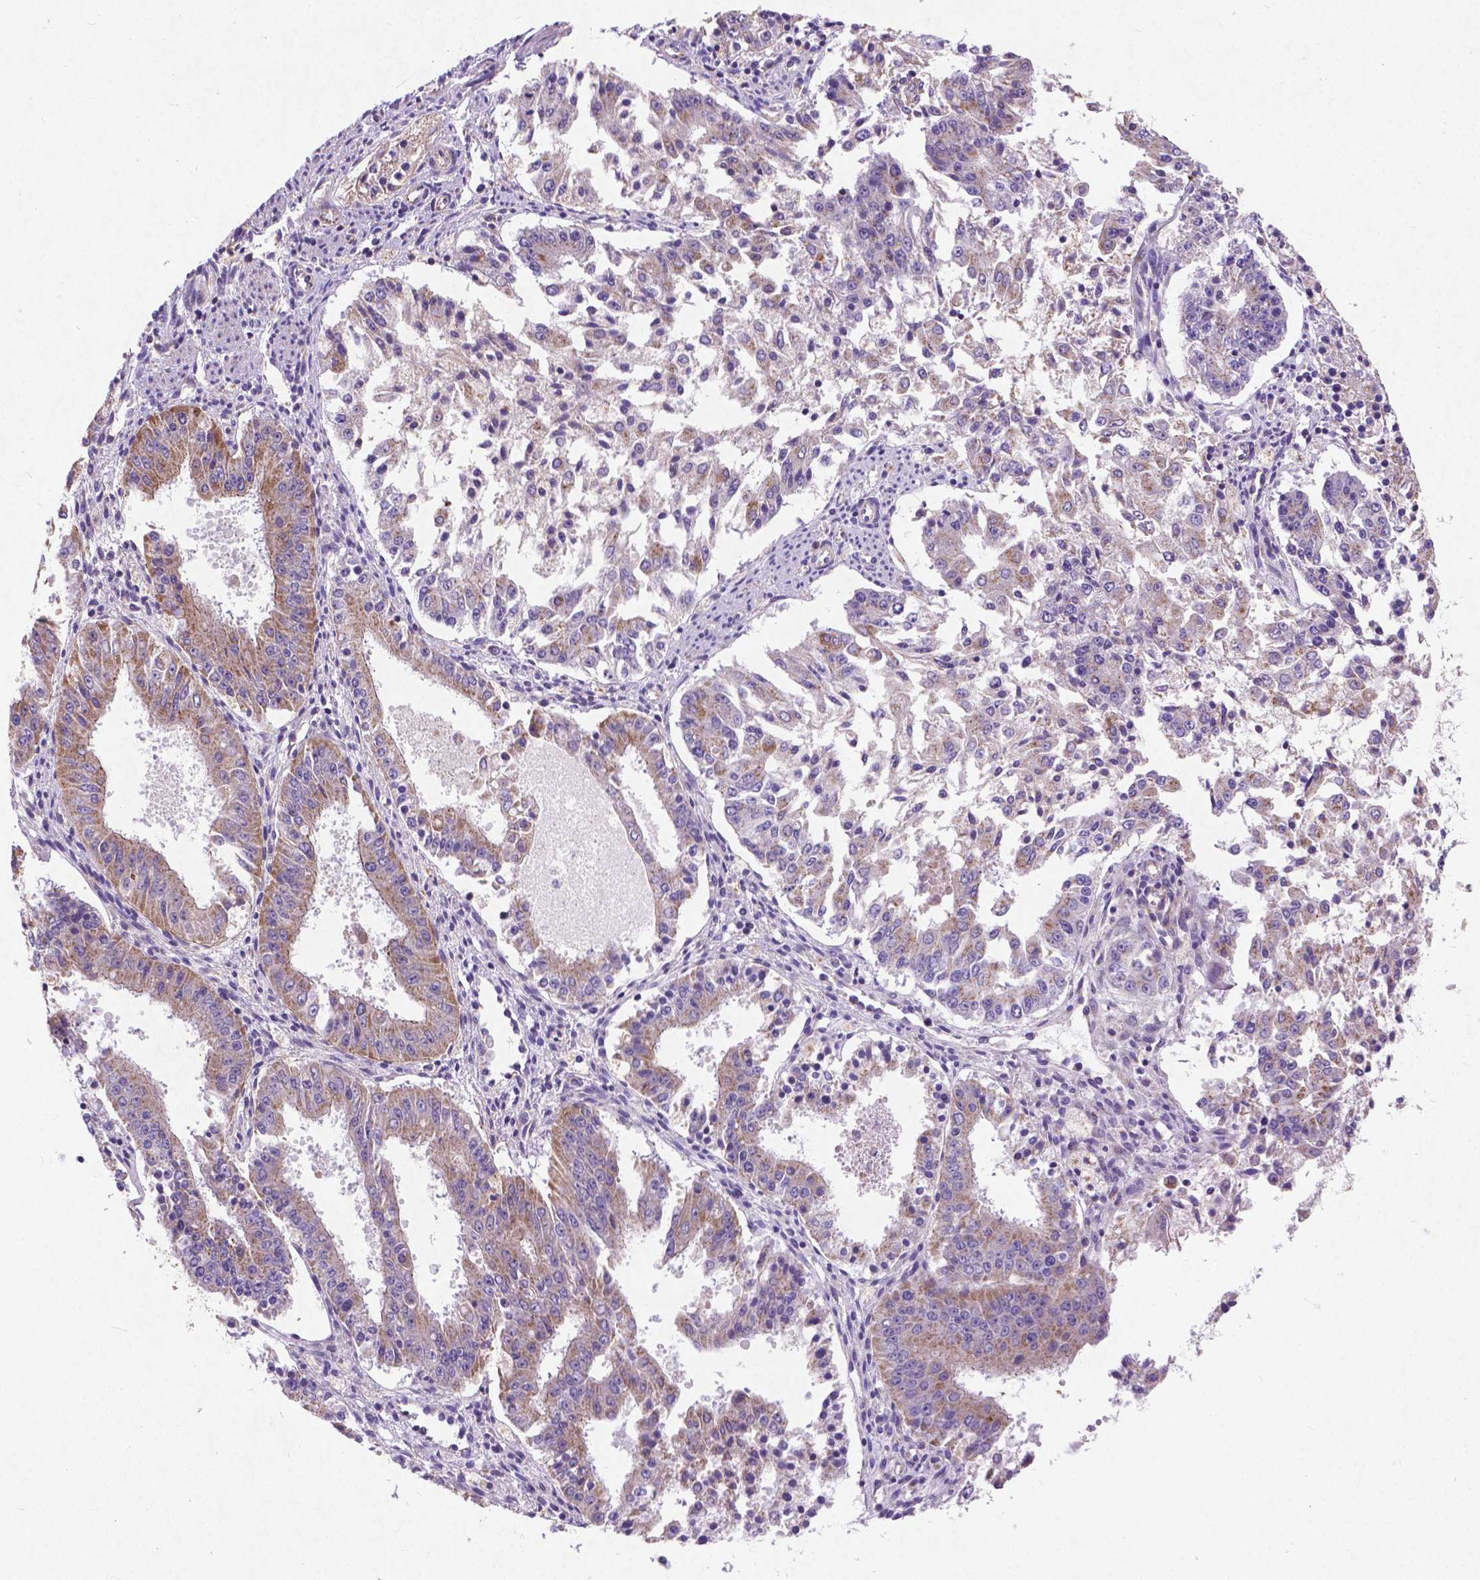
{"staining": {"intensity": "moderate", "quantity": ">75%", "location": "cytoplasmic/membranous"}, "tissue": "ovarian cancer", "cell_type": "Tumor cells", "image_type": "cancer", "snomed": [{"axis": "morphology", "description": "Carcinoma, endometroid"}, {"axis": "topography", "description": "Ovary"}], "caption": "IHC of ovarian cancer demonstrates medium levels of moderate cytoplasmic/membranous positivity in approximately >75% of tumor cells.", "gene": "ATG4D", "patient": {"sex": "female", "age": 42}}